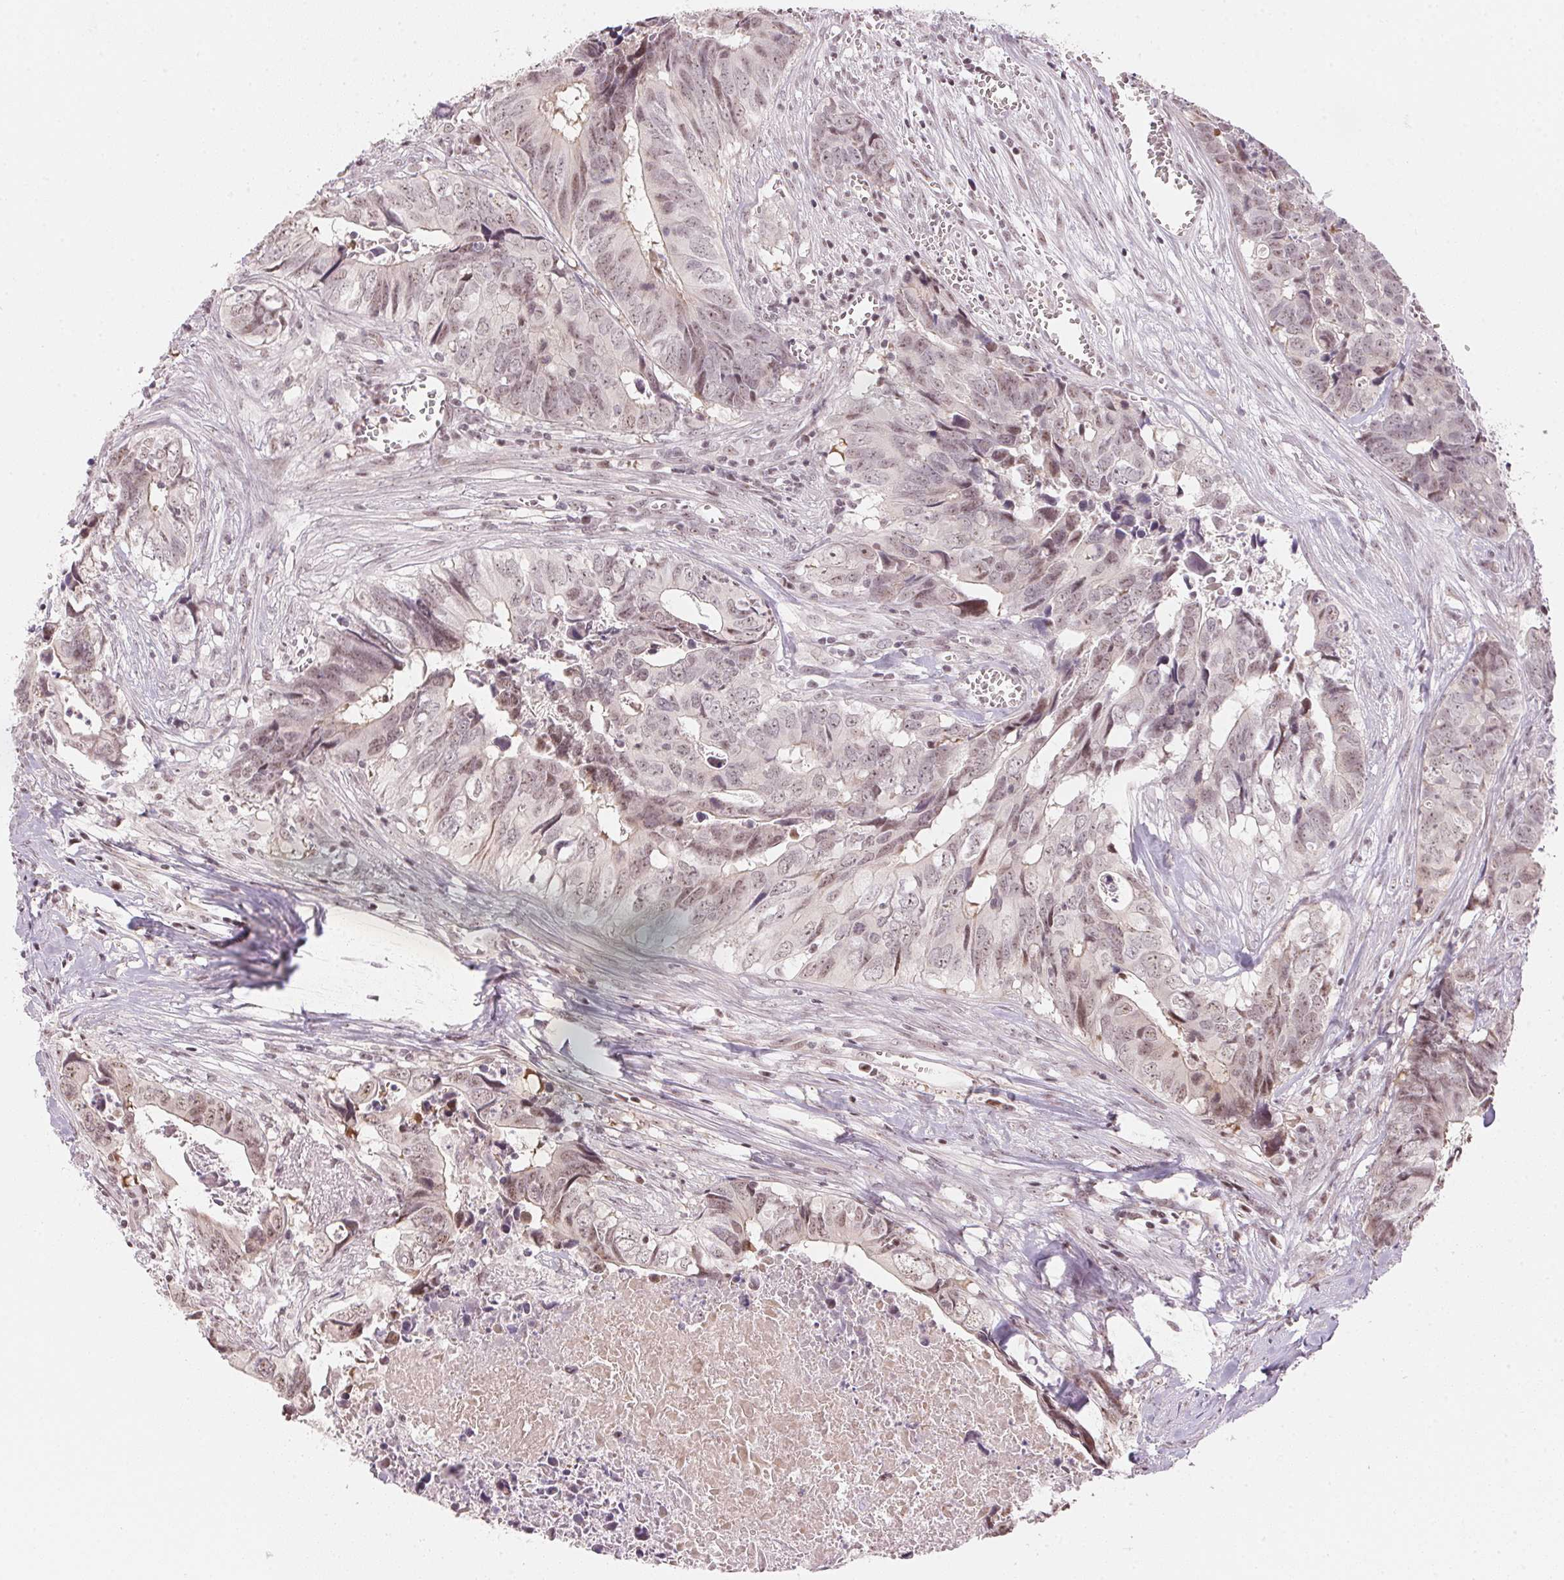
{"staining": {"intensity": "weak", "quantity": "25%-75%", "location": "nuclear"}, "tissue": "colorectal cancer", "cell_type": "Tumor cells", "image_type": "cancer", "snomed": [{"axis": "morphology", "description": "Adenocarcinoma, NOS"}, {"axis": "topography", "description": "Colon"}], "caption": "Colorectal cancer (adenocarcinoma) was stained to show a protein in brown. There is low levels of weak nuclear expression in approximately 25%-75% of tumor cells.", "gene": "KAT6A", "patient": {"sex": "female", "age": 82}}